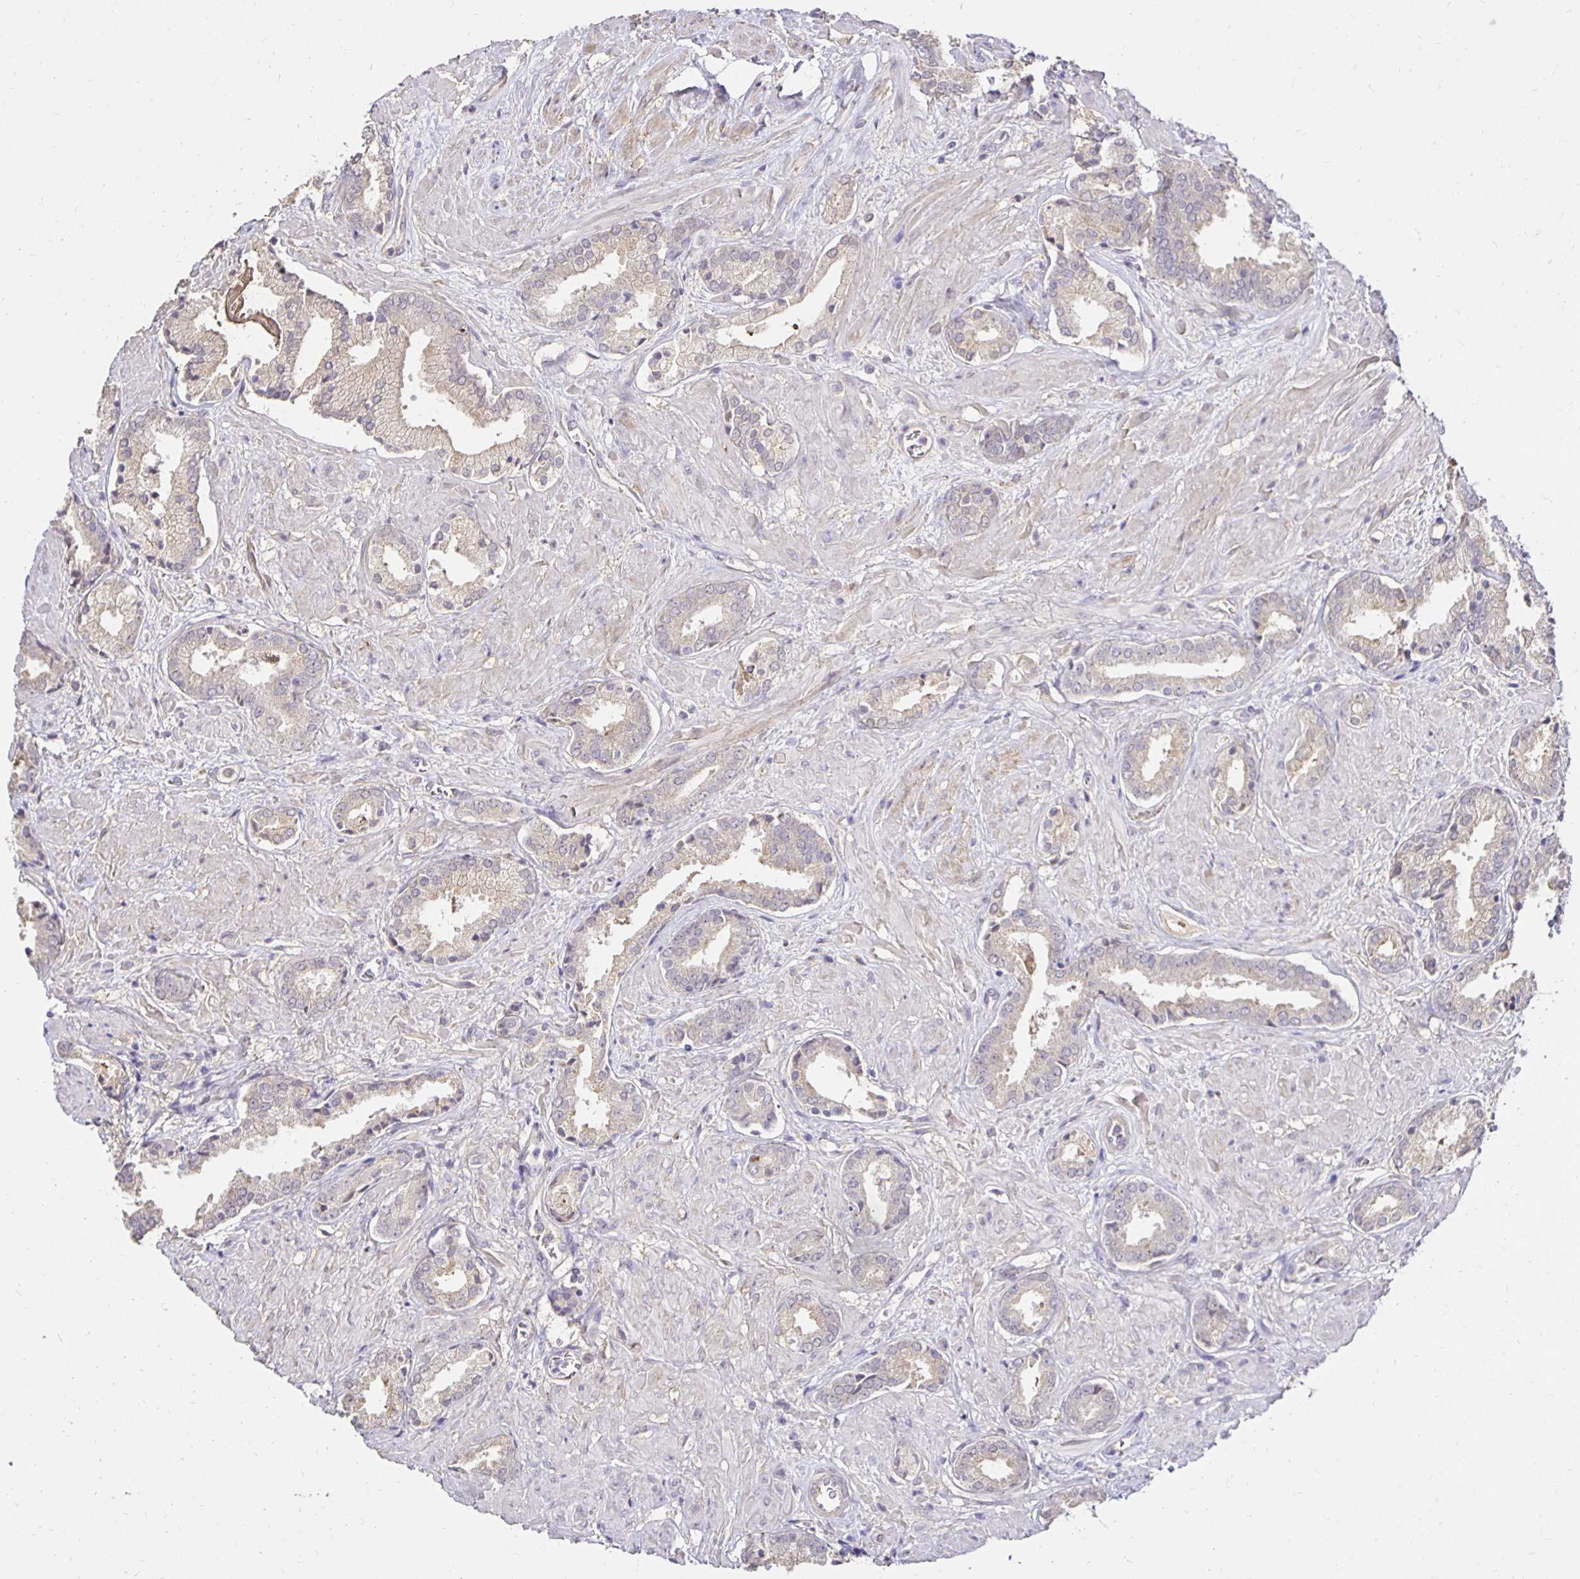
{"staining": {"intensity": "negative", "quantity": "none", "location": "none"}, "tissue": "prostate cancer", "cell_type": "Tumor cells", "image_type": "cancer", "snomed": [{"axis": "morphology", "description": "Adenocarcinoma, High grade"}, {"axis": "topography", "description": "Prostate"}], "caption": "Prostate cancer was stained to show a protein in brown. There is no significant expression in tumor cells.", "gene": "PNPLA3", "patient": {"sex": "male", "age": 56}}